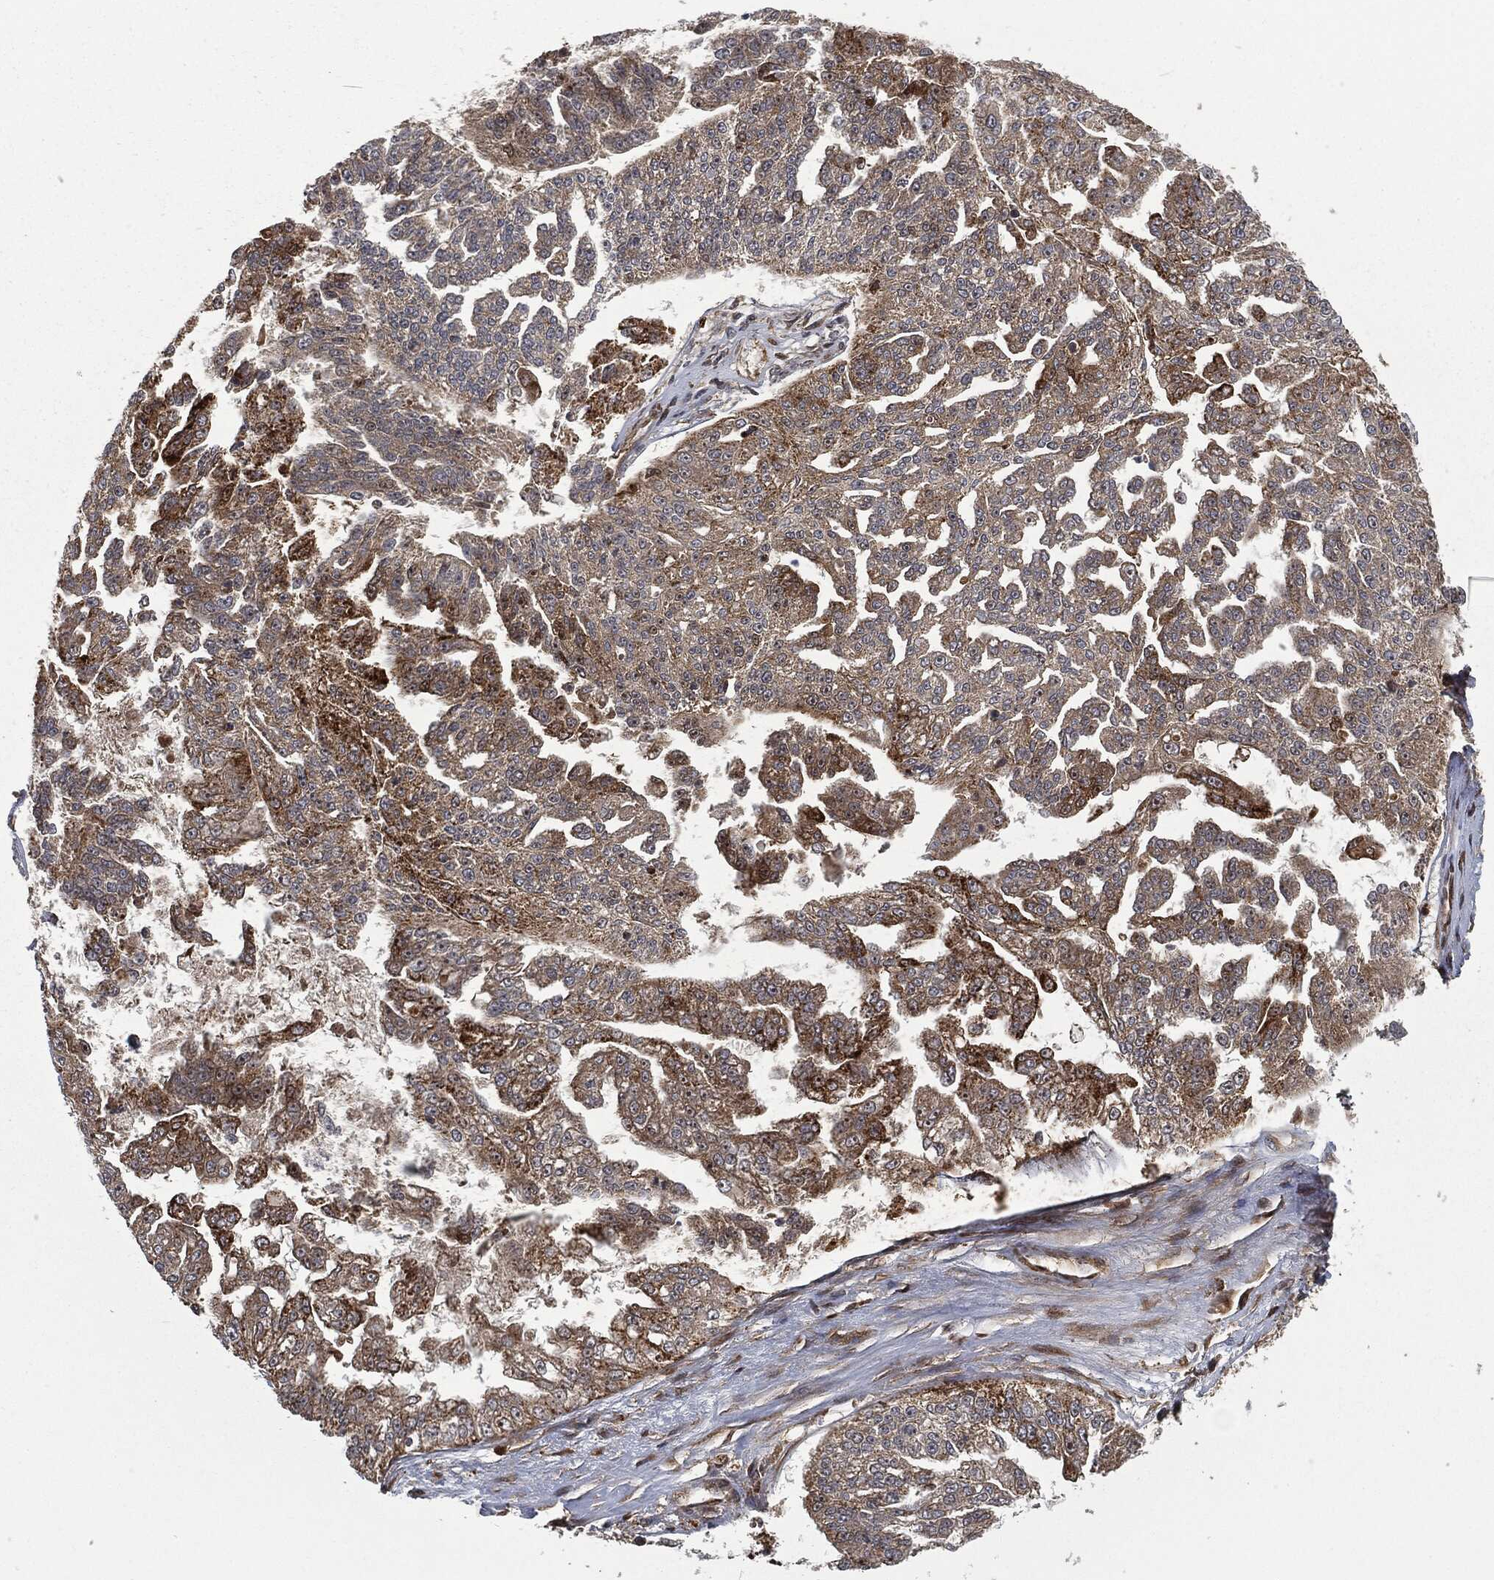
{"staining": {"intensity": "moderate", "quantity": "25%-75%", "location": "cytoplasmic/membranous"}, "tissue": "ovarian cancer", "cell_type": "Tumor cells", "image_type": "cancer", "snomed": [{"axis": "morphology", "description": "Cystadenocarcinoma, serous, NOS"}, {"axis": "topography", "description": "Ovary"}], "caption": "Immunohistochemistry photomicrograph of human serous cystadenocarcinoma (ovarian) stained for a protein (brown), which reveals medium levels of moderate cytoplasmic/membranous expression in approximately 25%-75% of tumor cells.", "gene": "RFTN1", "patient": {"sex": "female", "age": 58}}